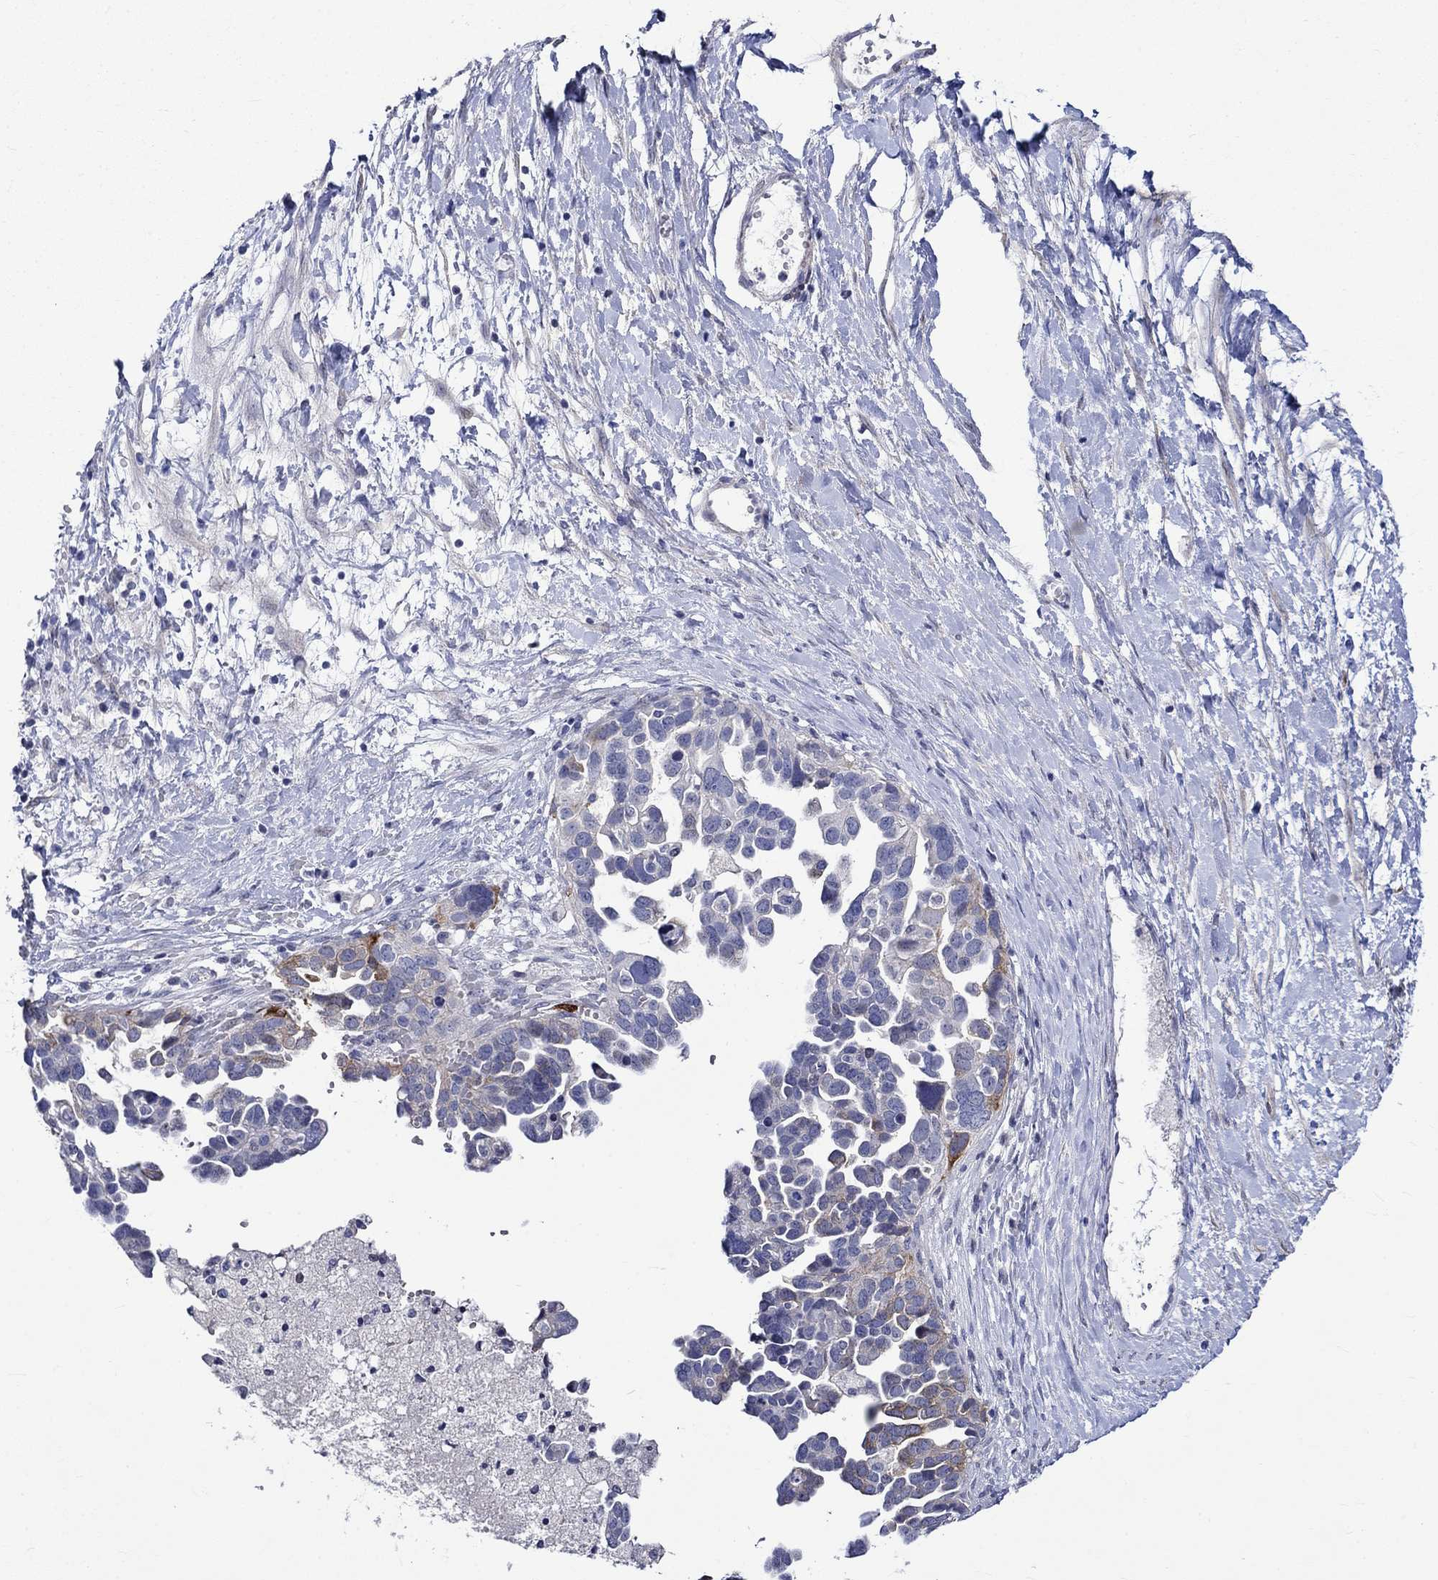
{"staining": {"intensity": "moderate", "quantity": "<25%", "location": "cytoplasmic/membranous"}, "tissue": "ovarian cancer", "cell_type": "Tumor cells", "image_type": "cancer", "snomed": [{"axis": "morphology", "description": "Cystadenocarcinoma, serous, NOS"}, {"axis": "topography", "description": "Ovary"}], "caption": "Ovarian cancer (serous cystadenocarcinoma) stained for a protein exhibits moderate cytoplasmic/membranous positivity in tumor cells. Using DAB (brown) and hematoxylin (blue) stains, captured at high magnification using brightfield microscopy.", "gene": "CRYAB", "patient": {"sex": "female", "age": 54}}